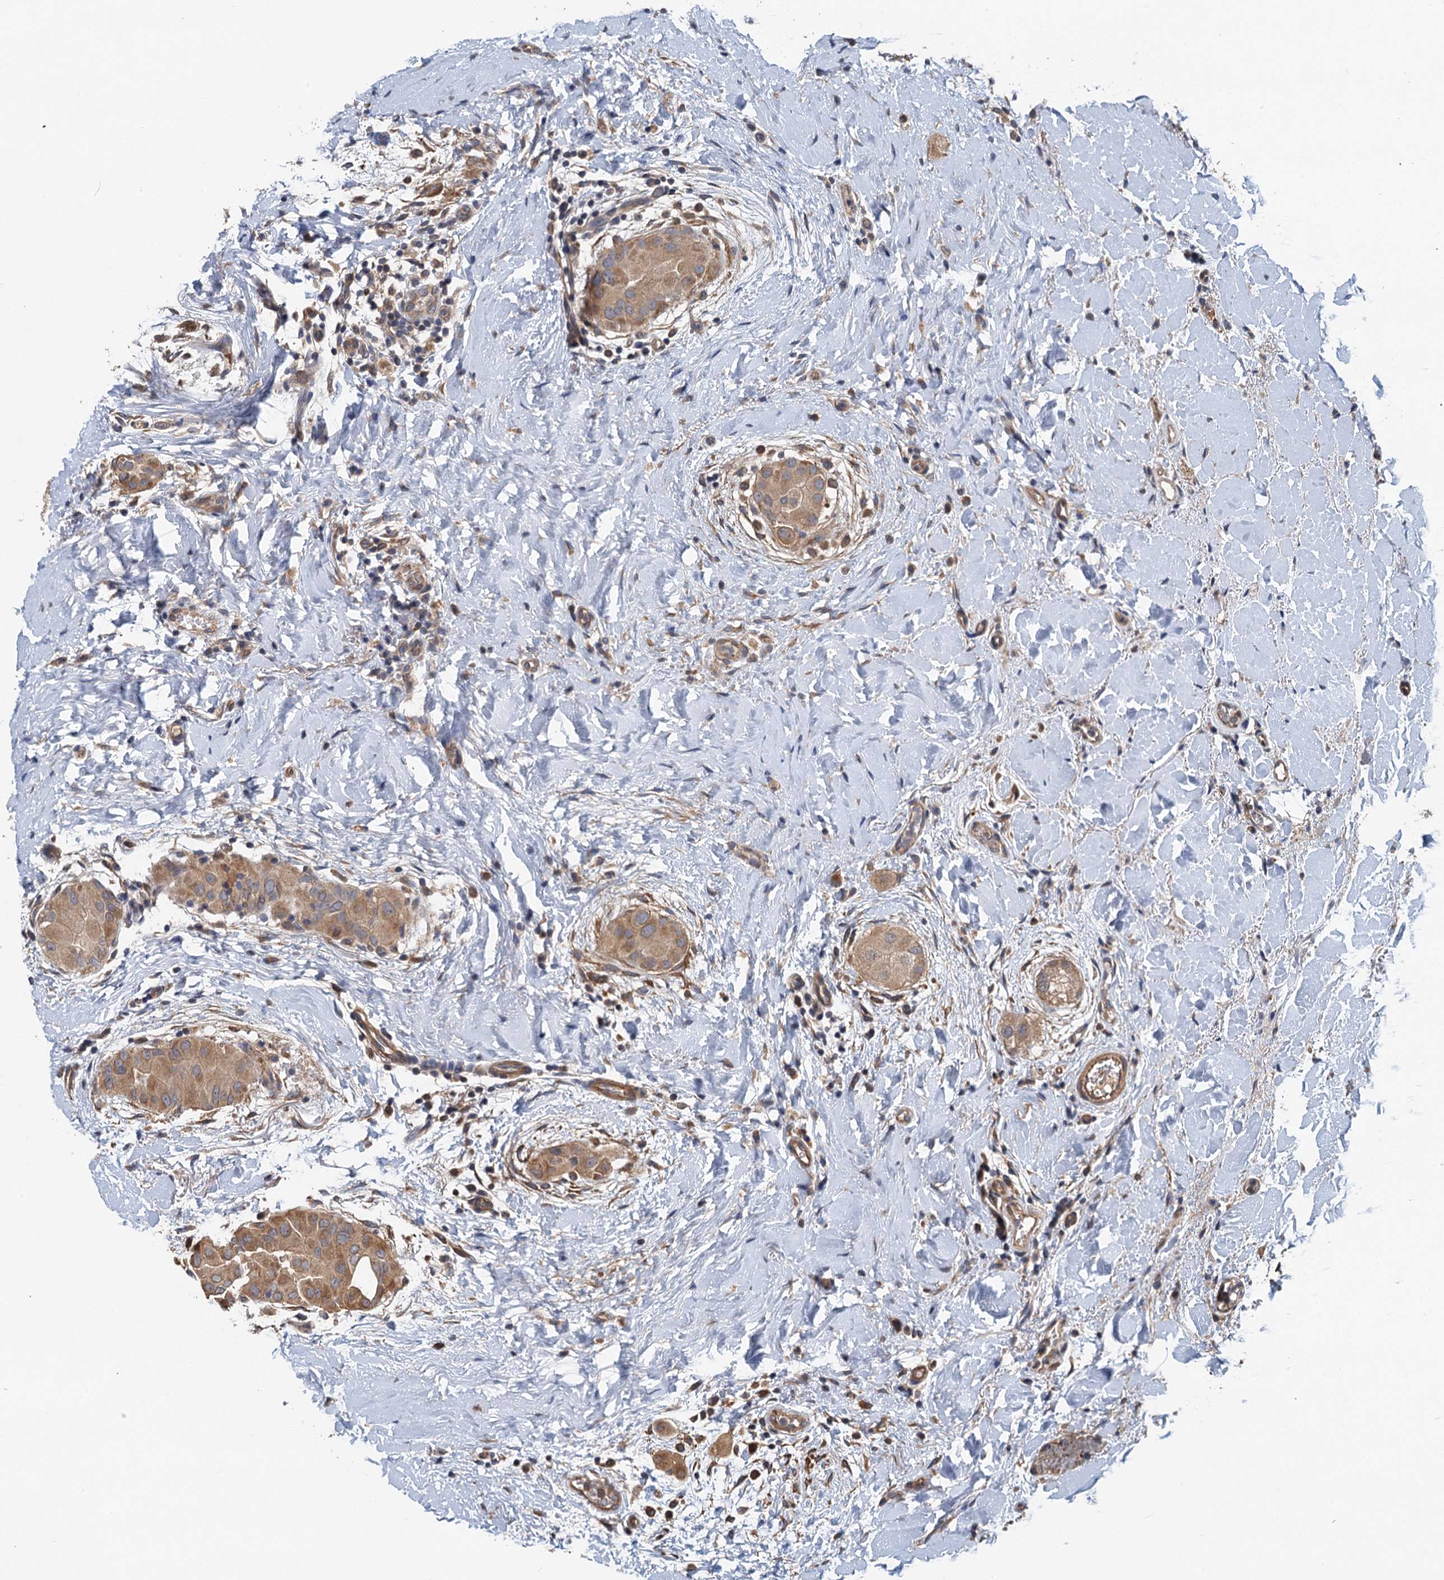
{"staining": {"intensity": "moderate", "quantity": ">75%", "location": "cytoplasmic/membranous"}, "tissue": "thyroid cancer", "cell_type": "Tumor cells", "image_type": "cancer", "snomed": [{"axis": "morphology", "description": "Papillary adenocarcinoma, NOS"}, {"axis": "topography", "description": "Thyroid gland"}], "caption": "The image demonstrates staining of thyroid cancer (papillary adenocarcinoma), revealing moderate cytoplasmic/membranous protein expression (brown color) within tumor cells. (Brightfield microscopy of DAB IHC at high magnification).", "gene": "MEAK7", "patient": {"sex": "male", "age": 33}}